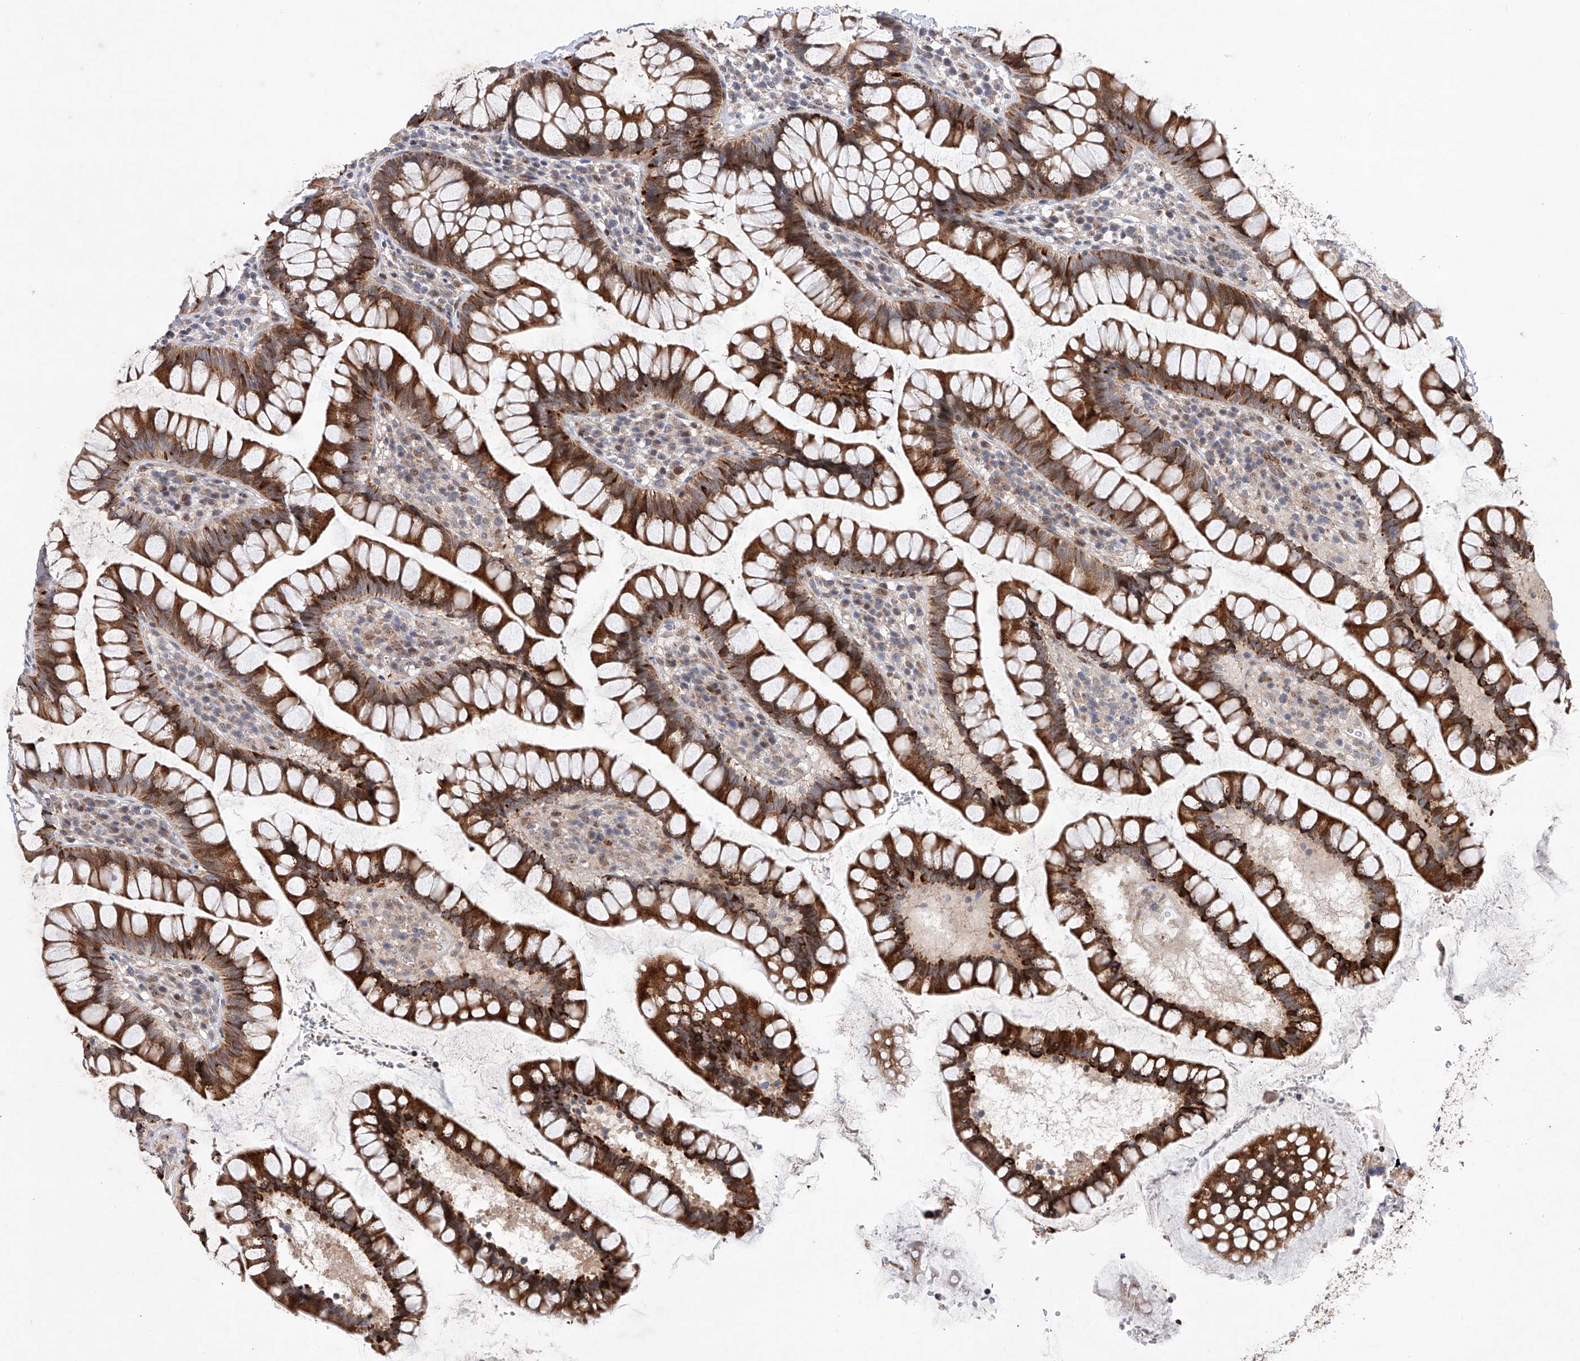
{"staining": {"intensity": "moderate", "quantity": ">75%", "location": "cytoplasmic/membranous"}, "tissue": "colon", "cell_type": "Endothelial cells", "image_type": "normal", "snomed": [{"axis": "morphology", "description": "Normal tissue, NOS"}, {"axis": "topography", "description": "Colon"}], "caption": "Immunohistochemistry staining of benign colon, which exhibits medium levels of moderate cytoplasmic/membranous staining in approximately >75% of endothelial cells indicating moderate cytoplasmic/membranous protein positivity. The staining was performed using DAB (3,3'-diaminobenzidine) (brown) for protein detection and nuclei were counterstained in hematoxylin (blue).", "gene": "AFG1L", "patient": {"sex": "female", "age": 79}}